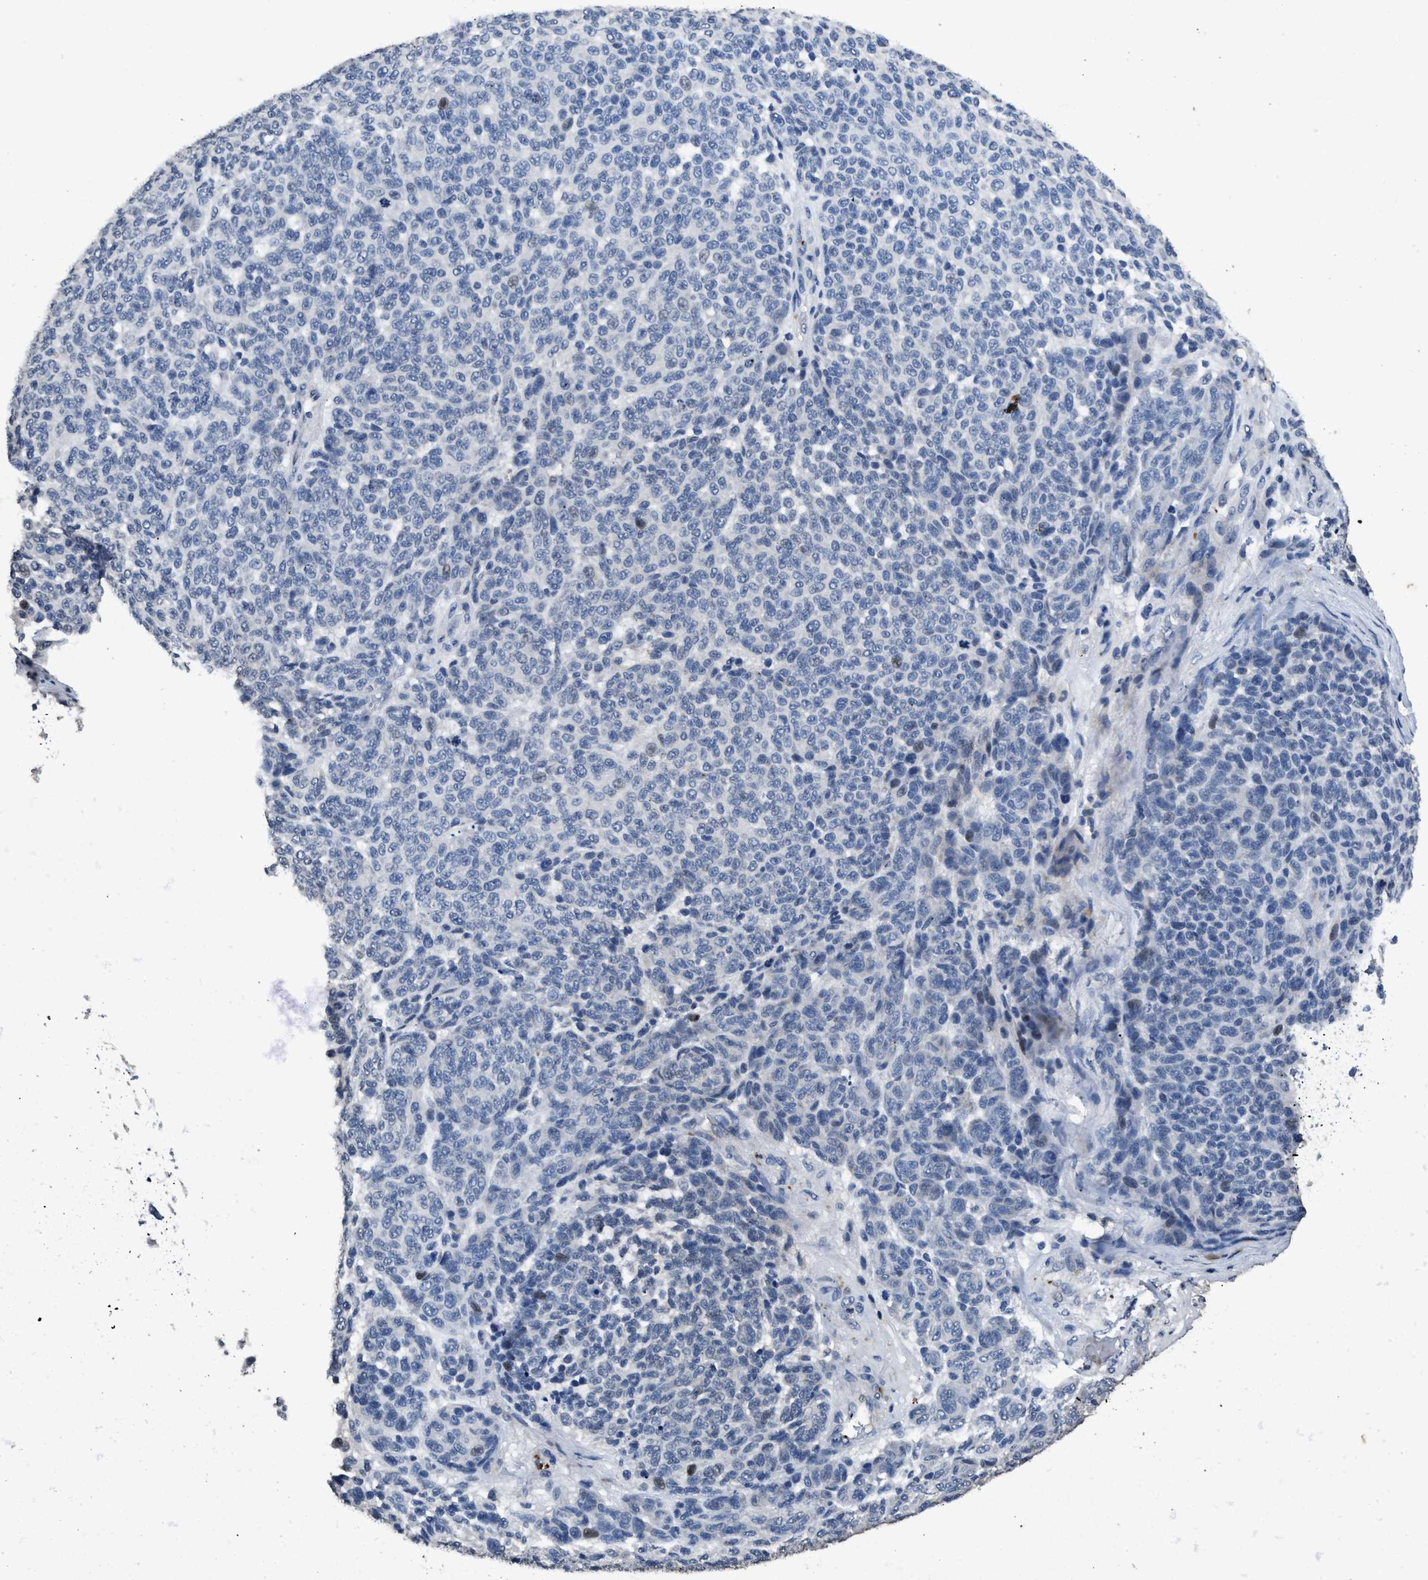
{"staining": {"intensity": "negative", "quantity": "none", "location": "none"}, "tissue": "melanoma", "cell_type": "Tumor cells", "image_type": "cancer", "snomed": [{"axis": "morphology", "description": "Malignant melanoma, NOS"}, {"axis": "topography", "description": "Skin"}], "caption": "DAB immunohistochemical staining of human malignant melanoma displays no significant staining in tumor cells. The staining was performed using DAB (3,3'-diaminobenzidine) to visualize the protein expression in brown, while the nuclei were stained in blue with hematoxylin (Magnification: 20x).", "gene": "ITGA2B", "patient": {"sex": "male", "age": 59}}